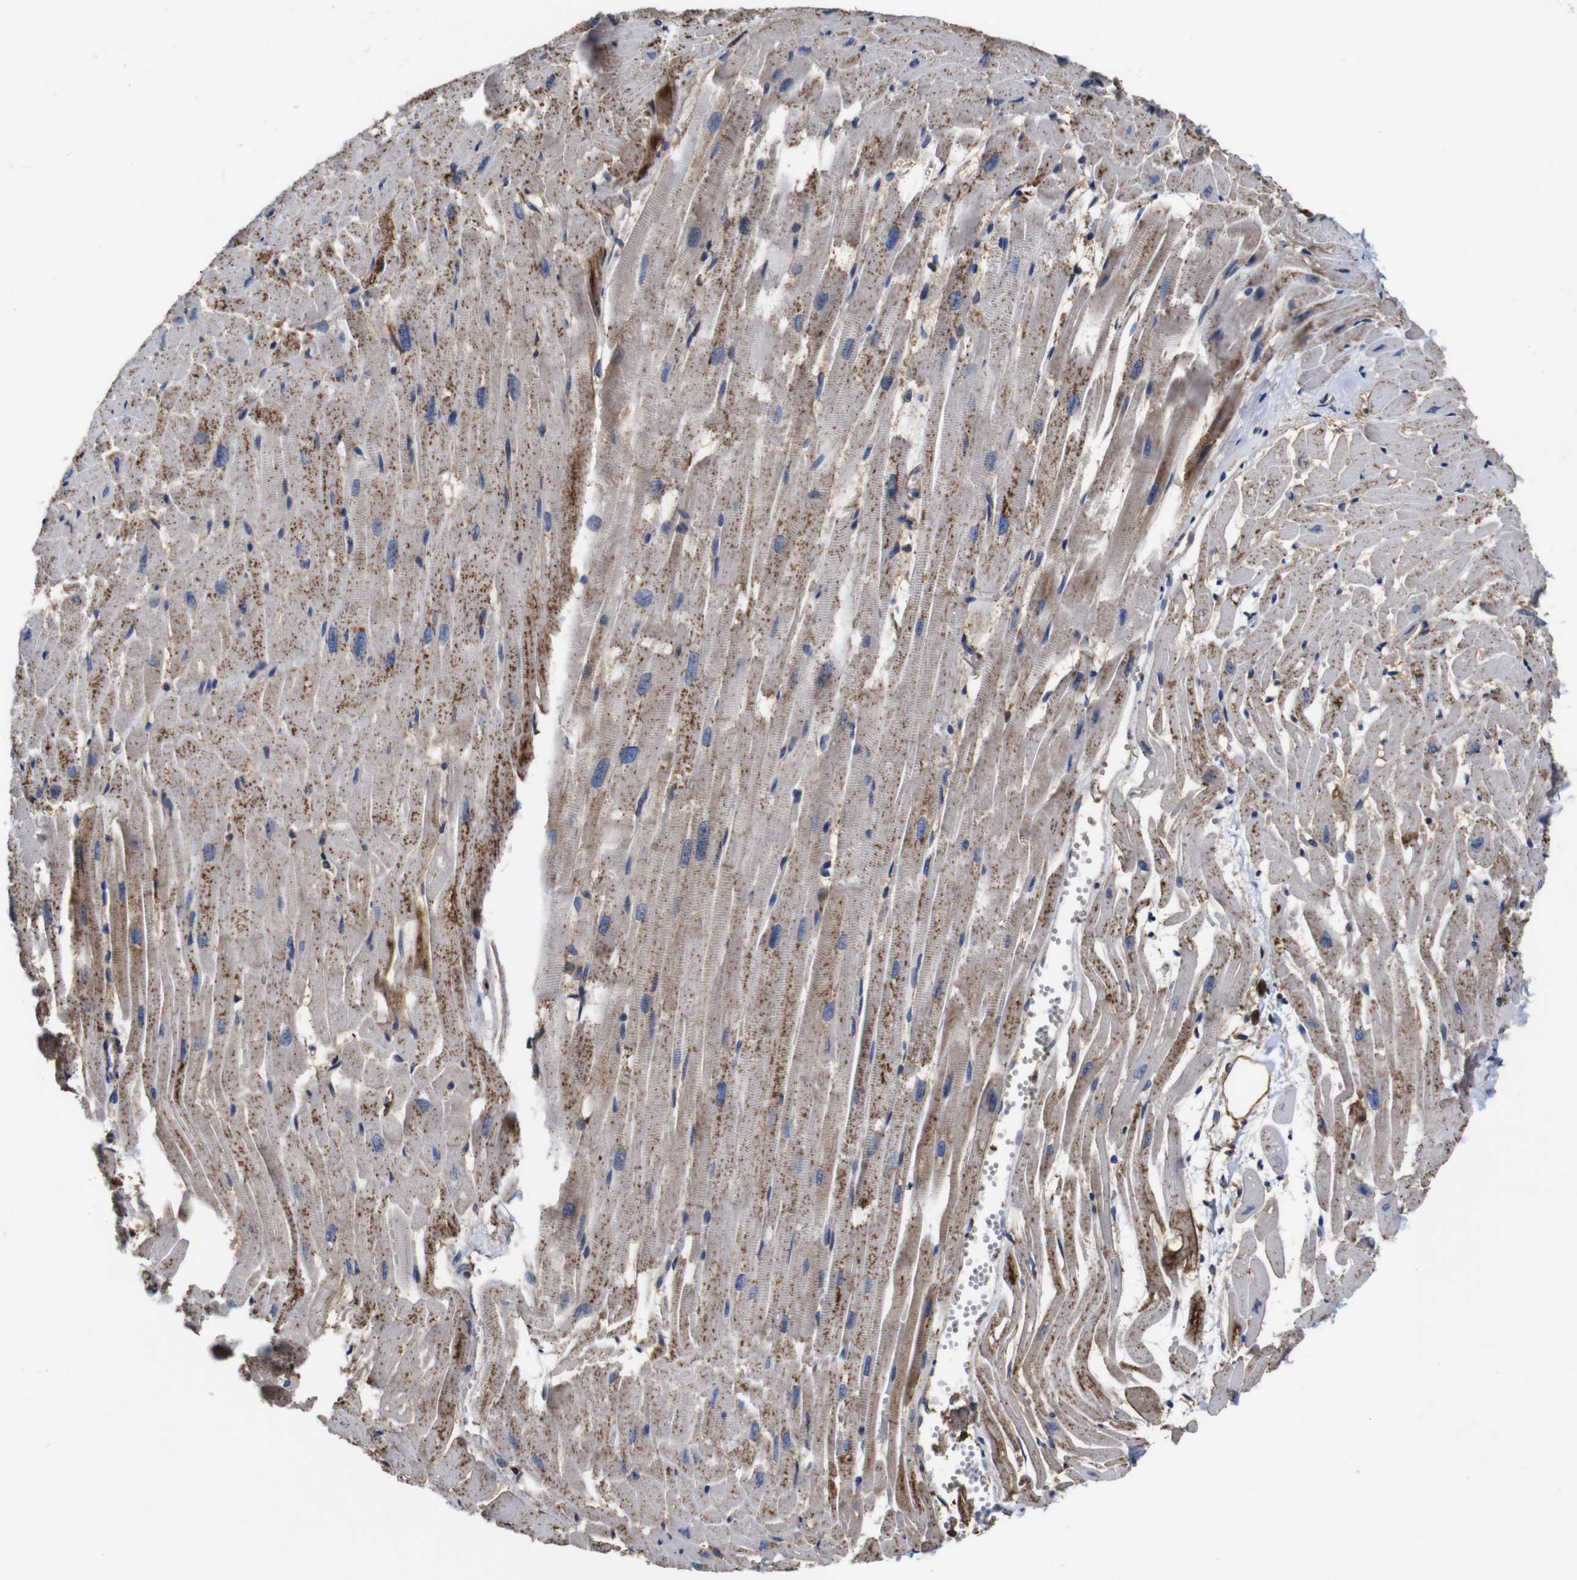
{"staining": {"intensity": "moderate", "quantity": ">75%", "location": "cytoplasmic/membranous"}, "tissue": "heart muscle", "cell_type": "Cardiomyocytes", "image_type": "normal", "snomed": [{"axis": "morphology", "description": "Normal tissue, NOS"}, {"axis": "topography", "description": "Heart"}], "caption": "Cardiomyocytes reveal medium levels of moderate cytoplasmic/membranous positivity in about >75% of cells in unremarkable human heart muscle.", "gene": "PI4KA", "patient": {"sex": "female", "age": 19}}